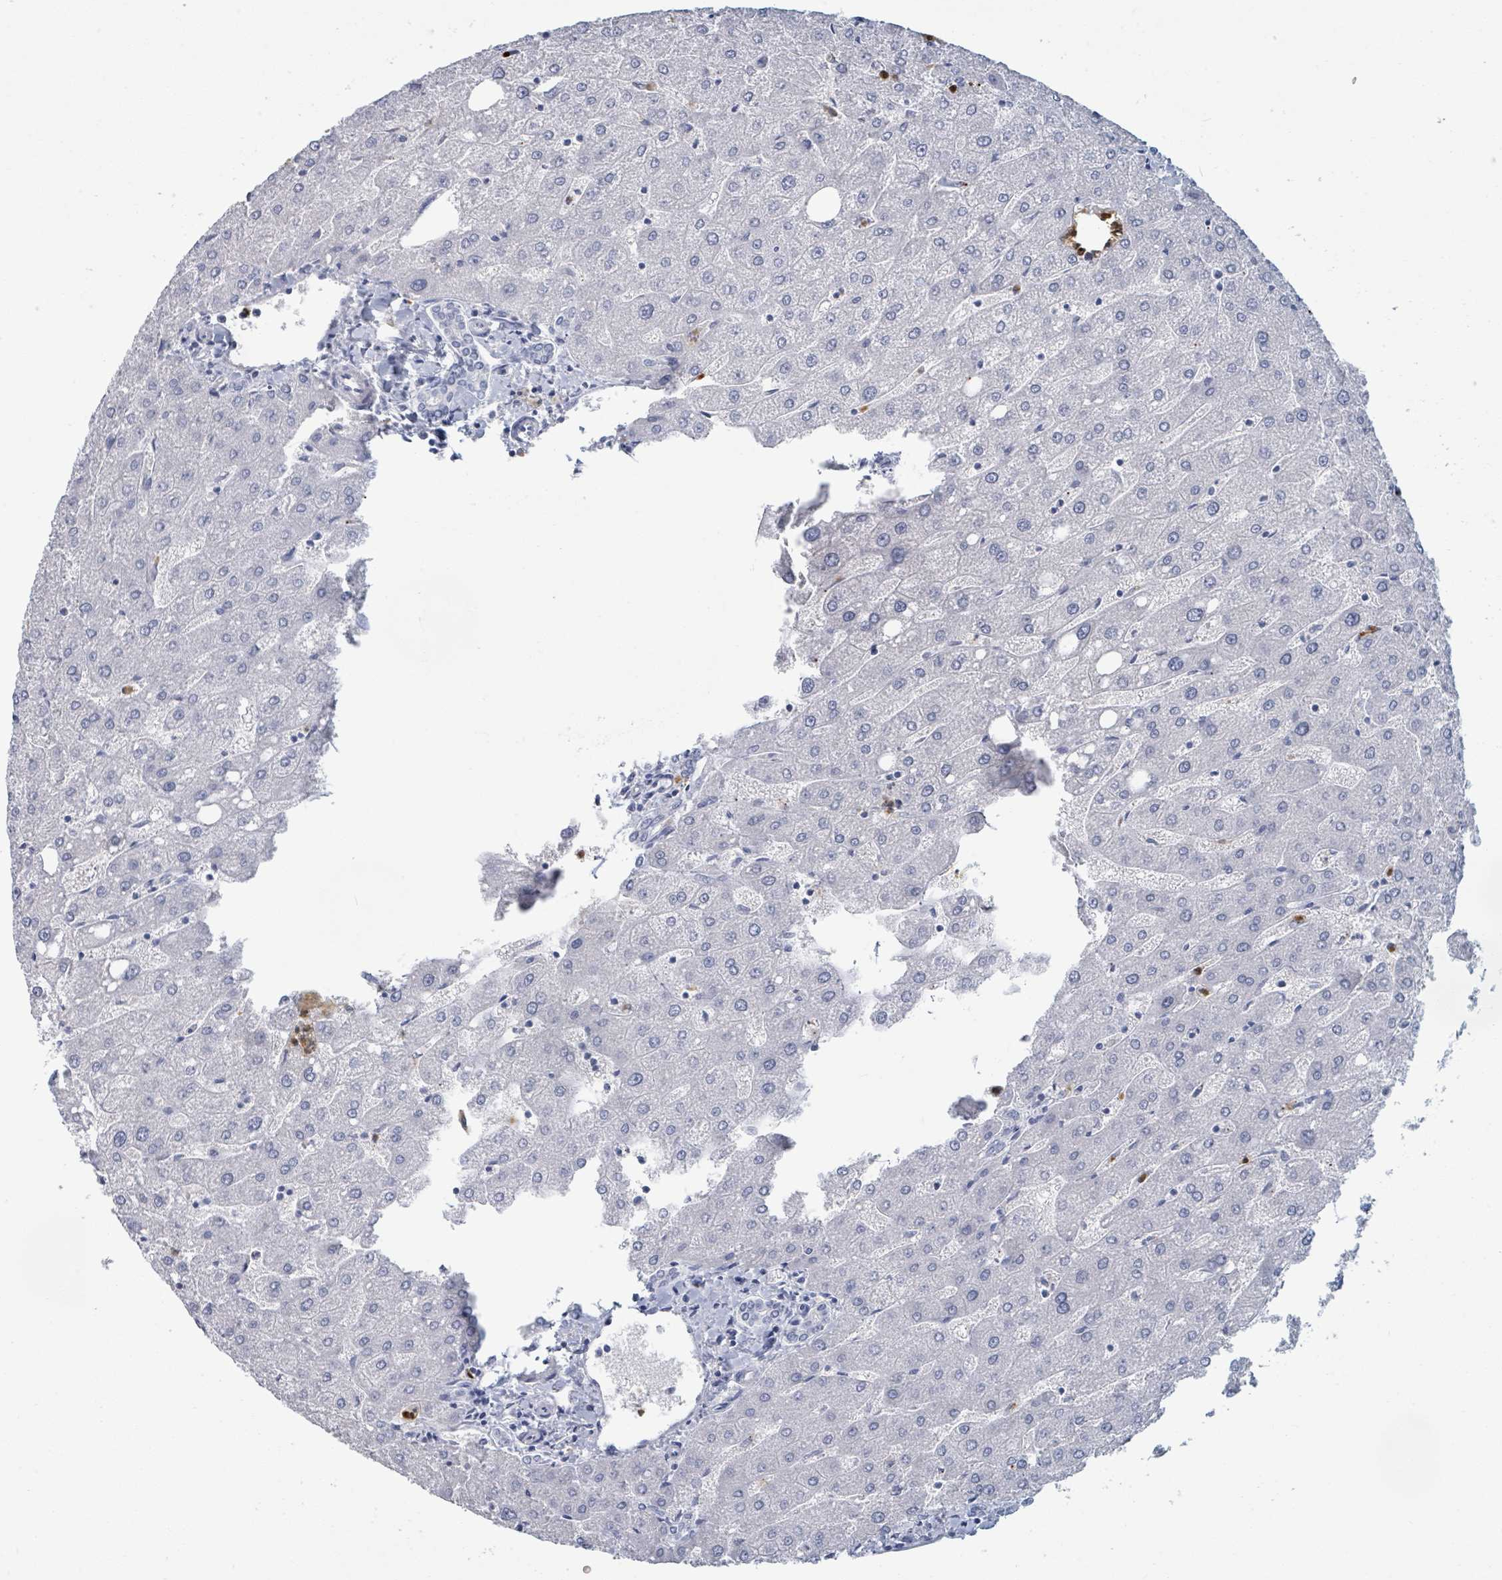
{"staining": {"intensity": "negative", "quantity": "none", "location": "none"}, "tissue": "liver", "cell_type": "Cholangiocytes", "image_type": "normal", "snomed": [{"axis": "morphology", "description": "Normal tissue, NOS"}, {"axis": "topography", "description": "Liver"}], "caption": "IHC photomicrograph of benign liver: human liver stained with DAB (3,3'-diaminobenzidine) displays no significant protein expression in cholangiocytes. (DAB immunohistochemistry (IHC) visualized using brightfield microscopy, high magnification).", "gene": "DEFA4", "patient": {"sex": "male", "age": 67}}